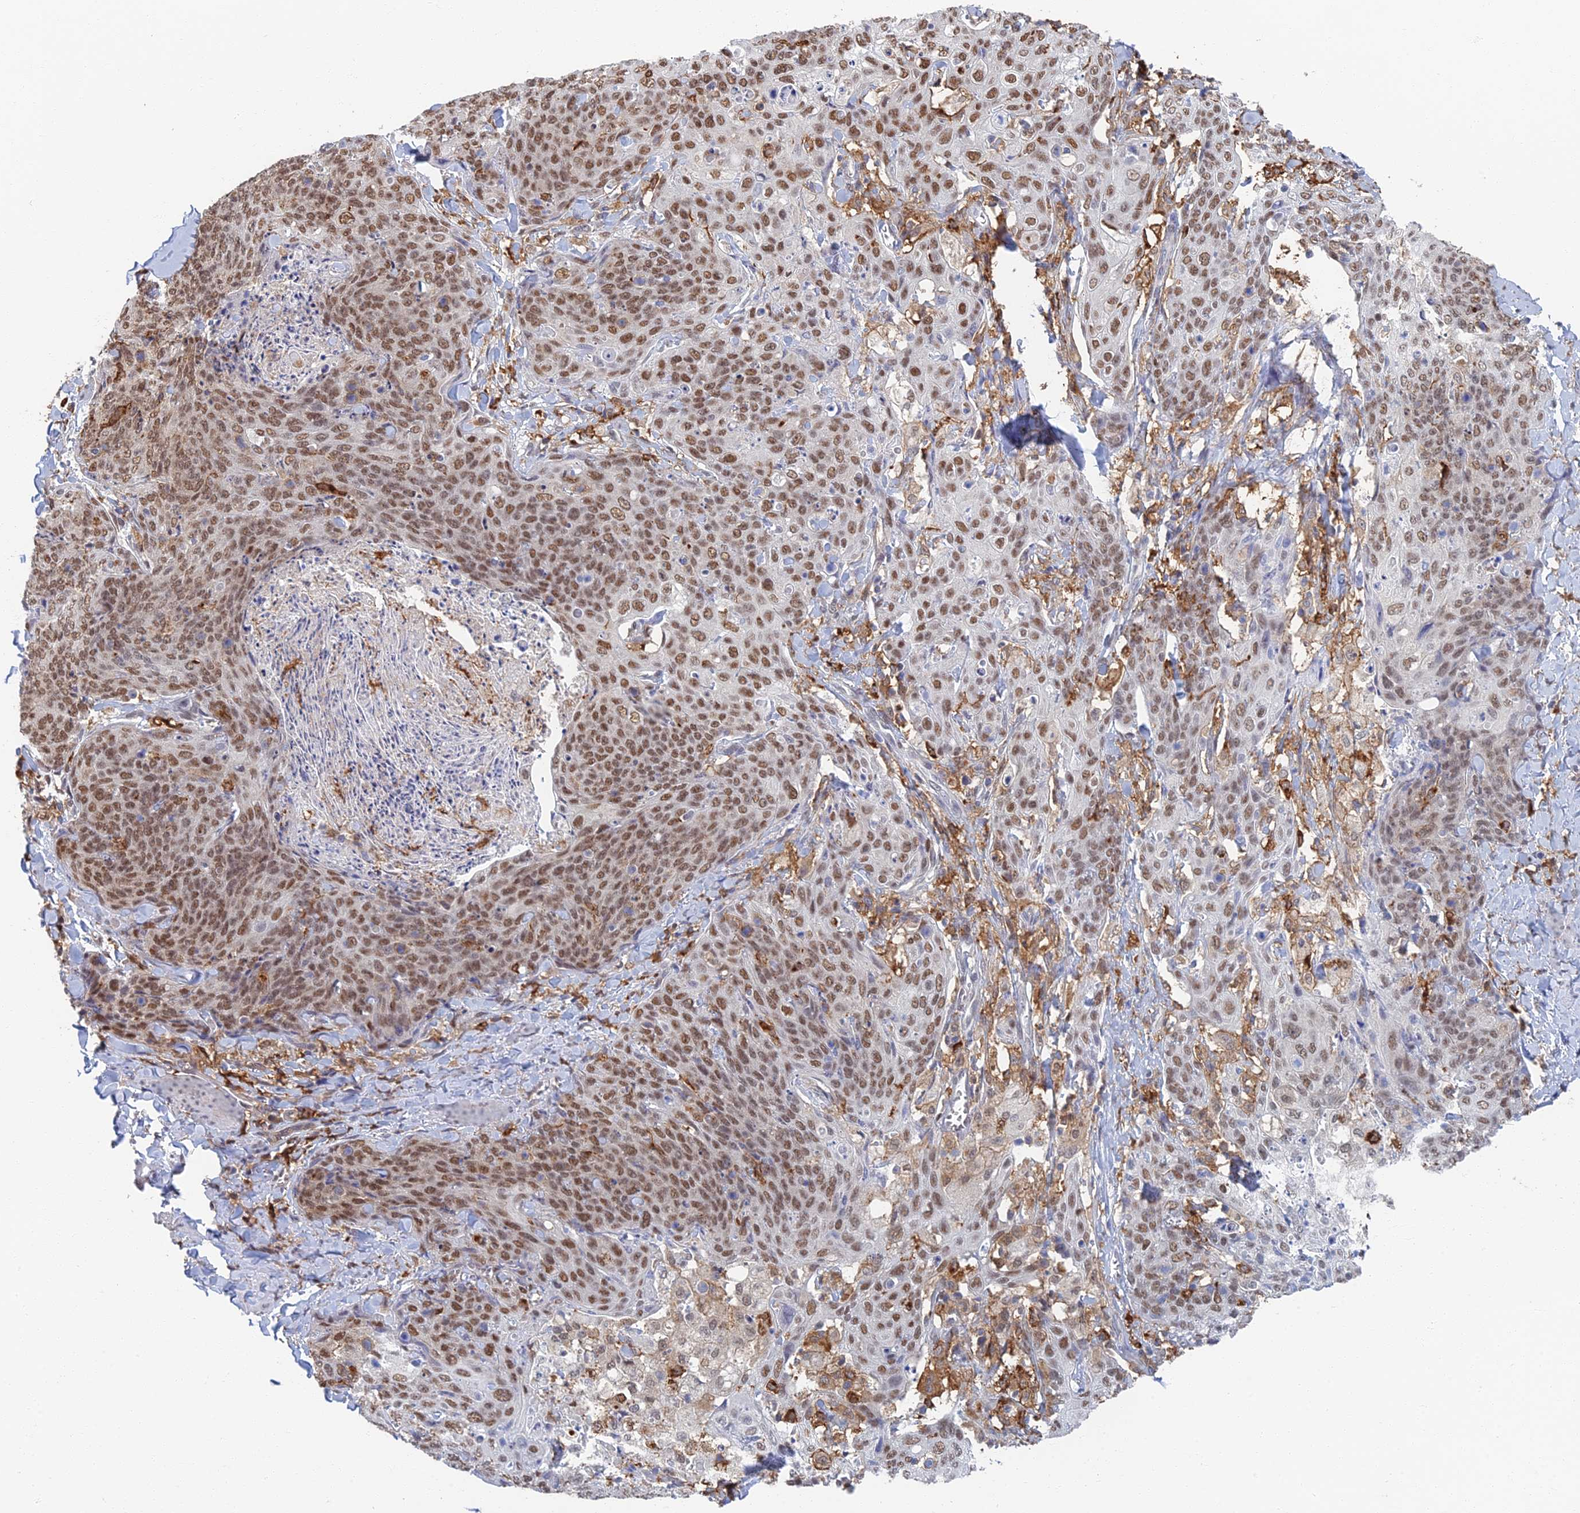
{"staining": {"intensity": "moderate", "quantity": ">75%", "location": "nuclear"}, "tissue": "skin cancer", "cell_type": "Tumor cells", "image_type": "cancer", "snomed": [{"axis": "morphology", "description": "Squamous cell carcinoma, NOS"}, {"axis": "topography", "description": "Skin"}, {"axis": "topography", "description": "Vulva"}], "caption": "Protein staining displays moderate nuclear expression in about >75% of tumor cells in squamous cell carcinoma (skin).", "gene": "GPATCH1", "patient": {"sex": "female", "age": 85}}